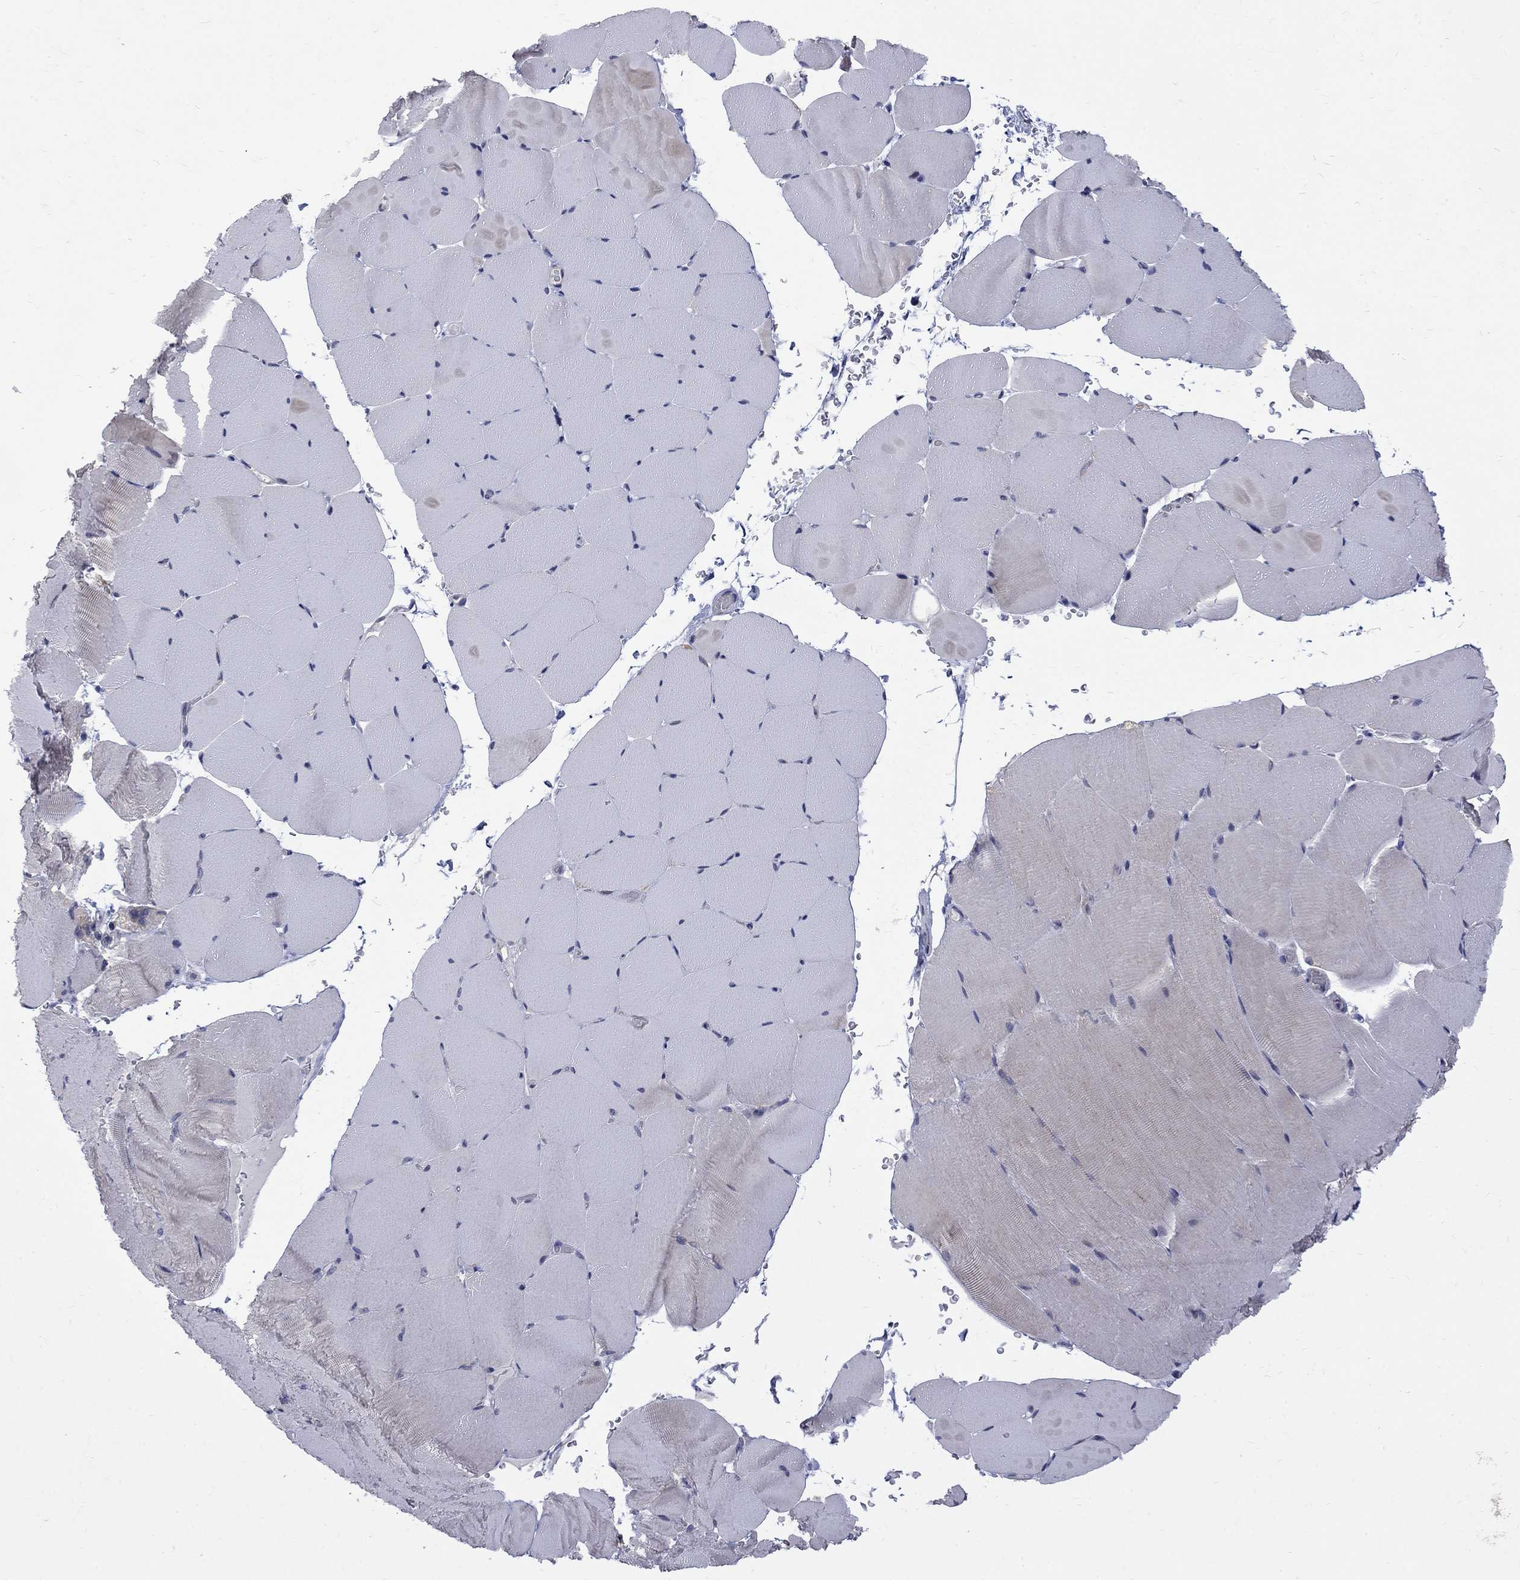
{"staining": {"intensity": "negative", "quantity": "none", "location": "none"}, "tissue": "skeletal muscle", "cell_type": "Myocytes", "image_type": "normal", "snomed": [{"axis": "morphology", "description": "Normal tissue, NOS"}, {"axis": "topography", "description": "Skeletal muscle"}], "caption": "Human skeletal muscle stained for a protein using immunohistochemistry (IHC) exhibits no staining in myocytes.", "gene": "SH2B1", "patient": {"sex": "female", "age": 37}}